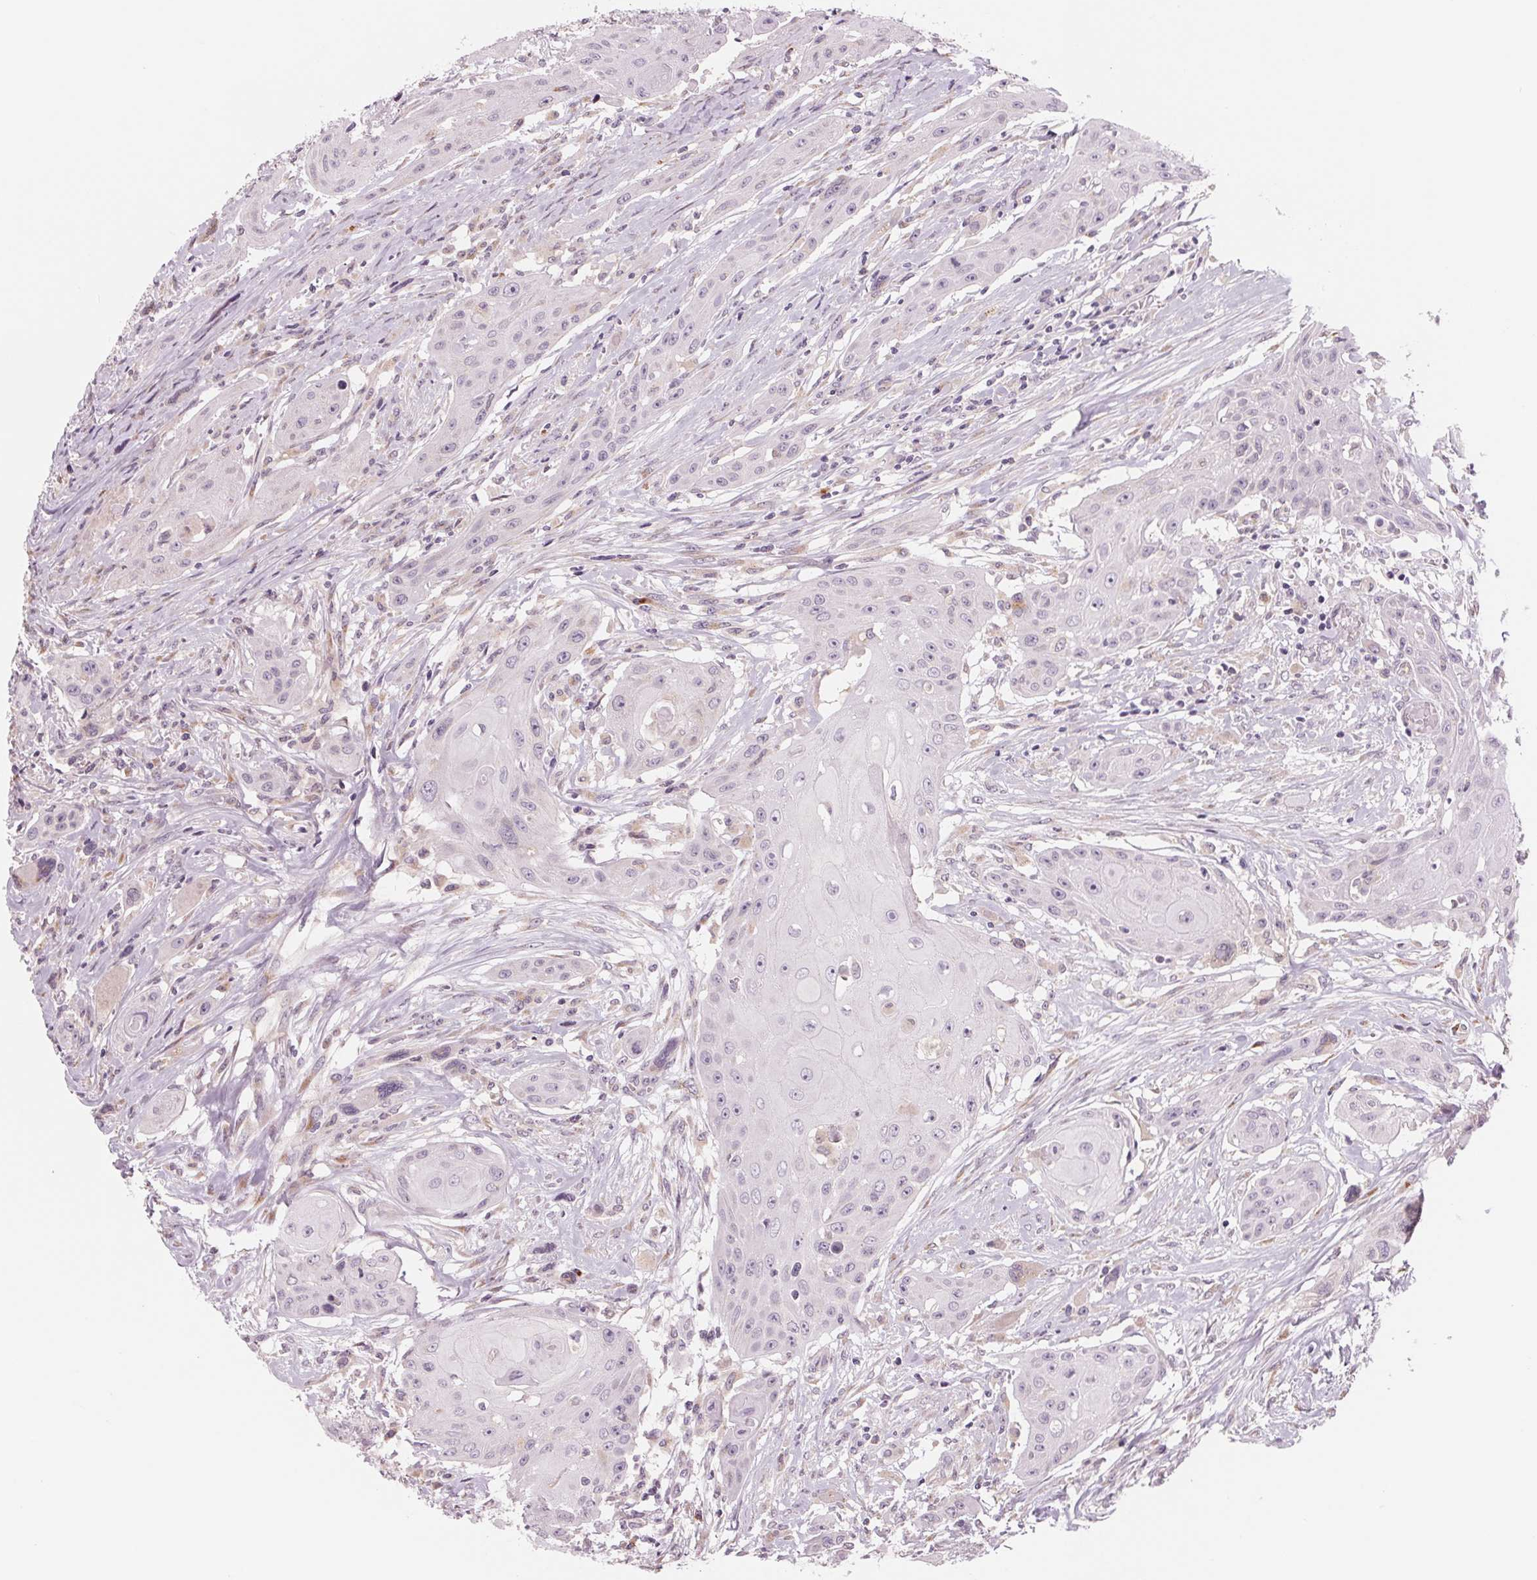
{"staining": {"intensity": "negative", "quantity": "none", "location": "none"}, "tissue": "head and neck cancer", "cell_type": "Tumor cells", "image_type": "cancer", "snomed": [{"axis": "morphology", "description": "Squamous cell carcinoma, NOS"}, {"axis": "topography", "description": "Oral tissue"}, {"axis": "topography", "description": "Head-Neck"}, {"axis": "topography", "description": "Neck, NOS"}], "caption": "Tumor cells show no significant staining in head and neck squamous cell carcinoma. The staining is performed using DAB (3,3'-diaminobenzidine) brown chromogen with nuclei counter-stained in using hematoxylin.", "gene": "IL9R", "patient": {"sex": "female", "age": 55}}